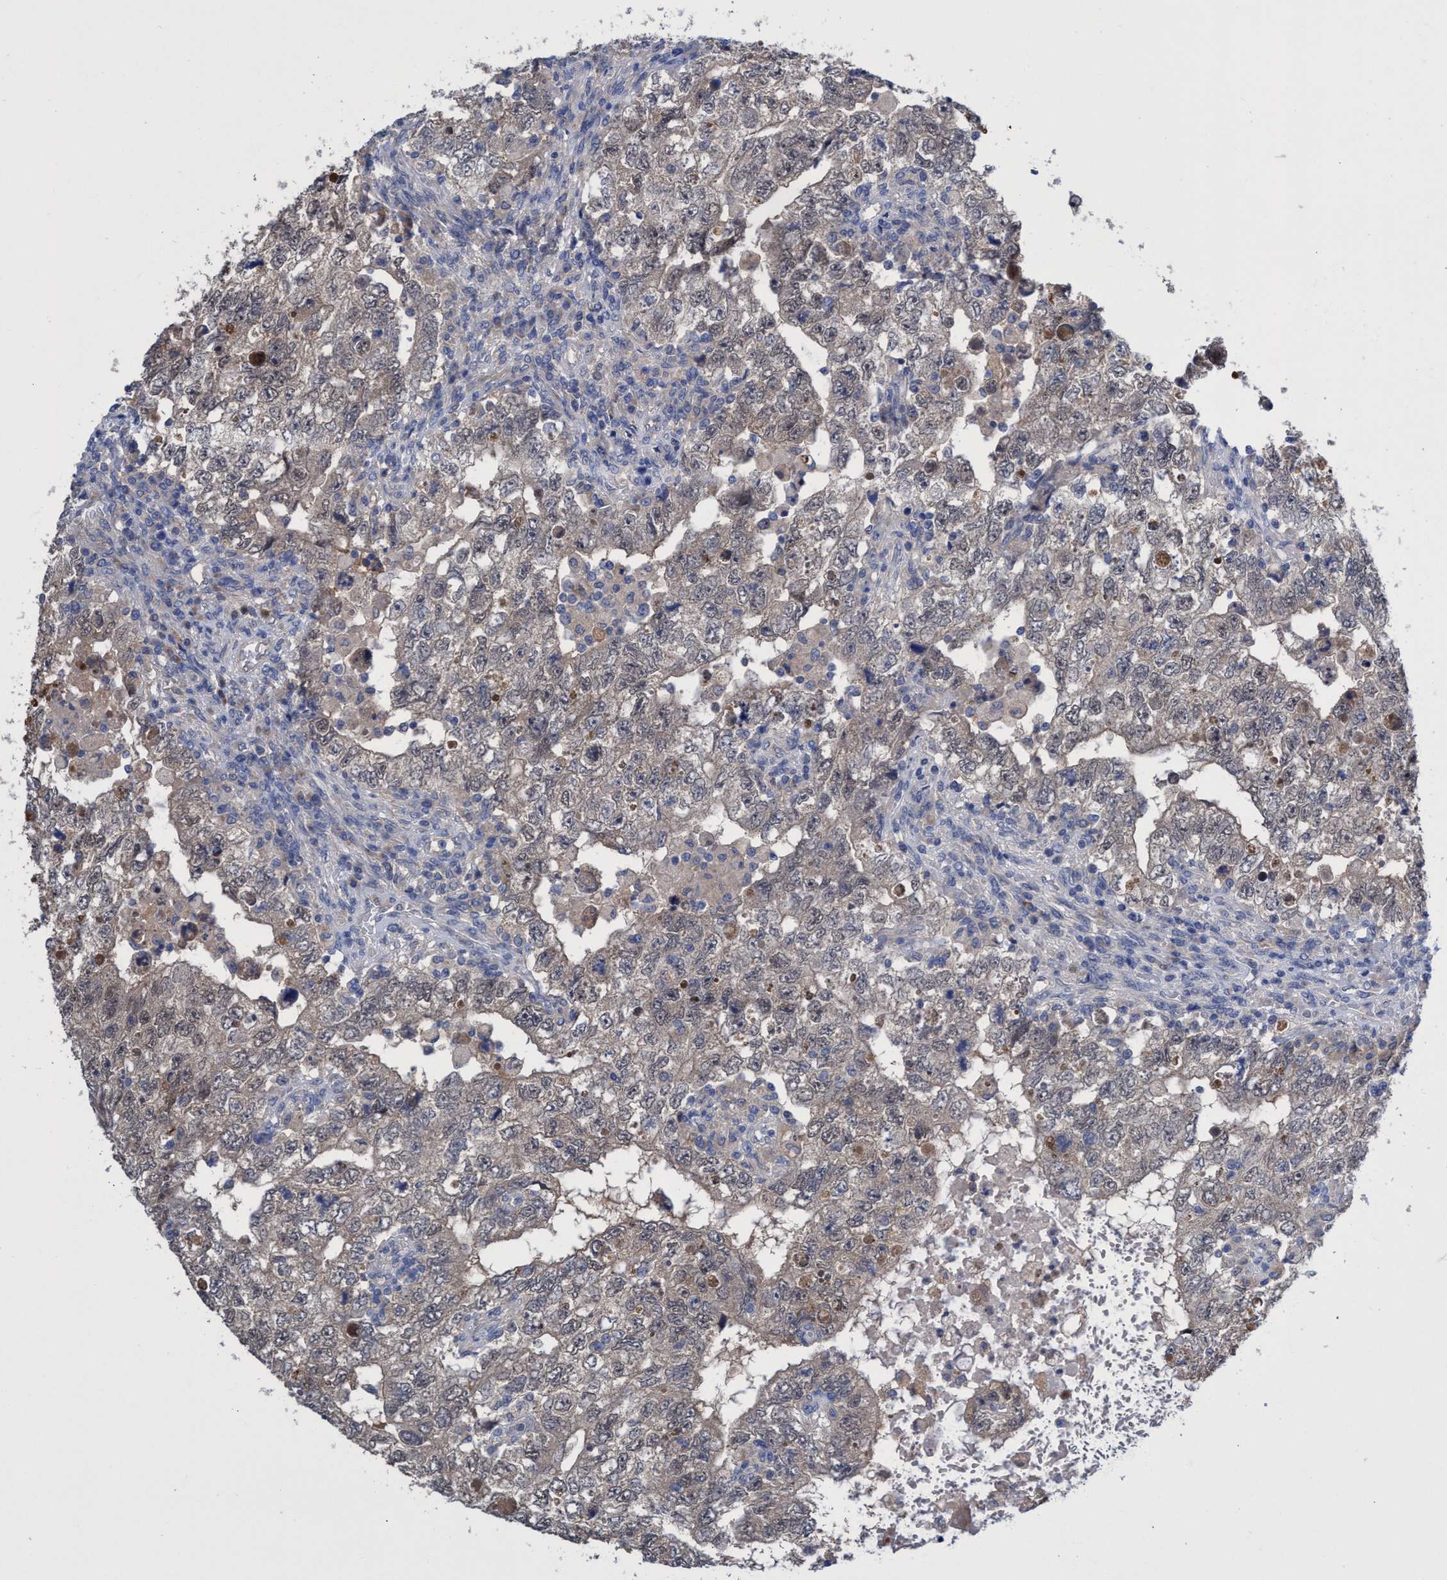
{"staining": {"intensity": "weak", "quantity": "<25%", "location": "cytoplasmic/membranous"}, "tissue": "testis cancer", "cell_type": "Tumor cells", "image_type": "cancer", "snomed": [{"axis": "morphology", "description": "Carcinoma, Embryonal, NOS"}, {"axis": "topography", "description": "Testis"}], "caption": "Immunohistochemistry (IHC) image of neoplastic tissue: human testis cancer (embryonal carcinoma) stained with DAB demonstrates no significant protein staining in tumor cells.", "gene": "SVEP1", "patient": {"sex": "male", "age": 36}}